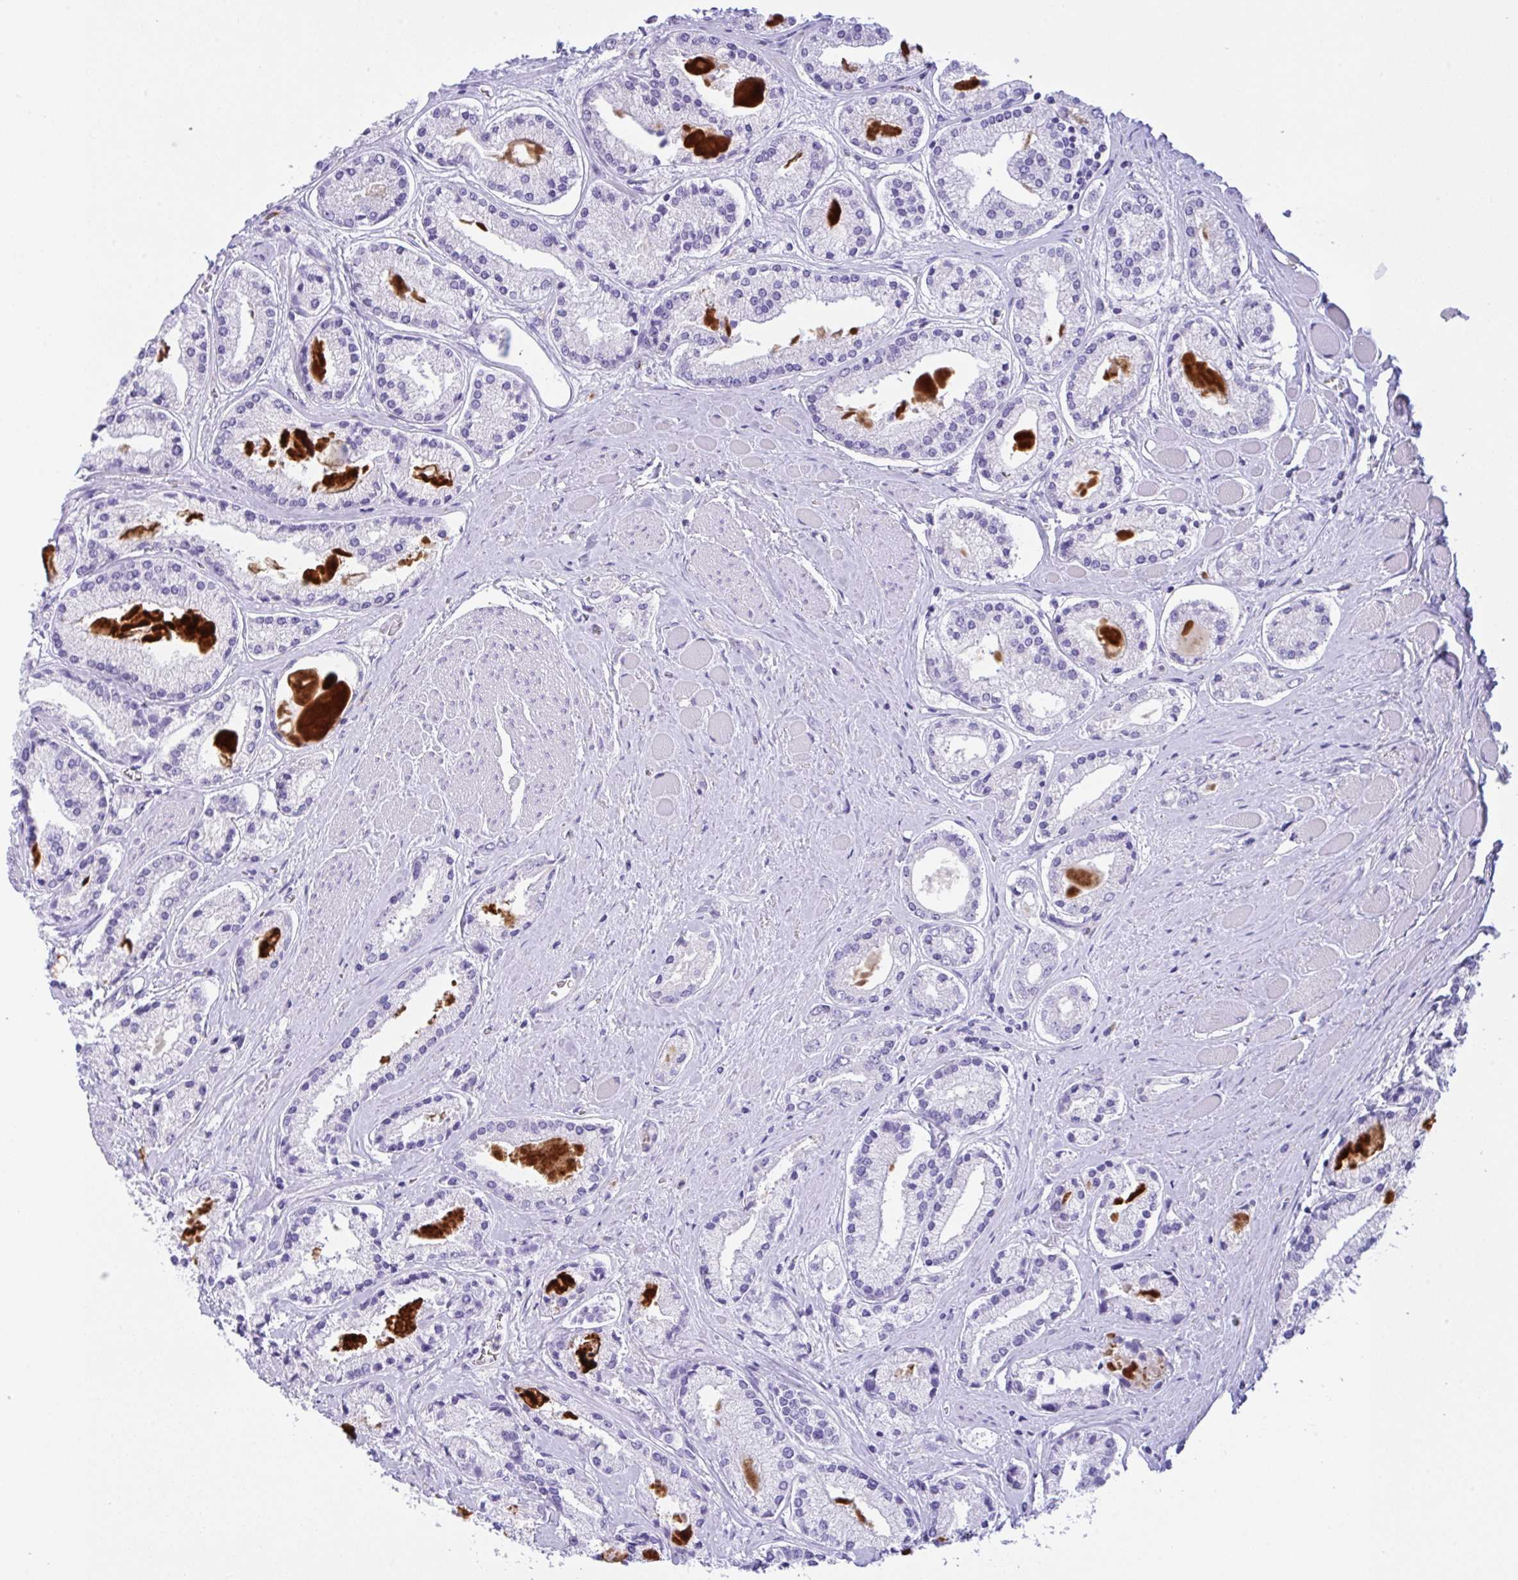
{"staining": {"intensity": "negative", "quantity": "none", "location": "none"}, "tissue": "prostate cancer", "cell_type": "Tumor cells", "image_type": "cancer", "snomed": [{"axis": "morphology", "description": "Adenocarcinoma, High grade"}, {"axis": "topography", "description": "Prostate"}], "caption": "IHC photomicrograph of high-grade adenocarcinoma (prostate) stained for a protein (brown), which shows no staining in tumor cells.", "gene": "NCF1", "patient": {"sex": "male", "age": 67}}